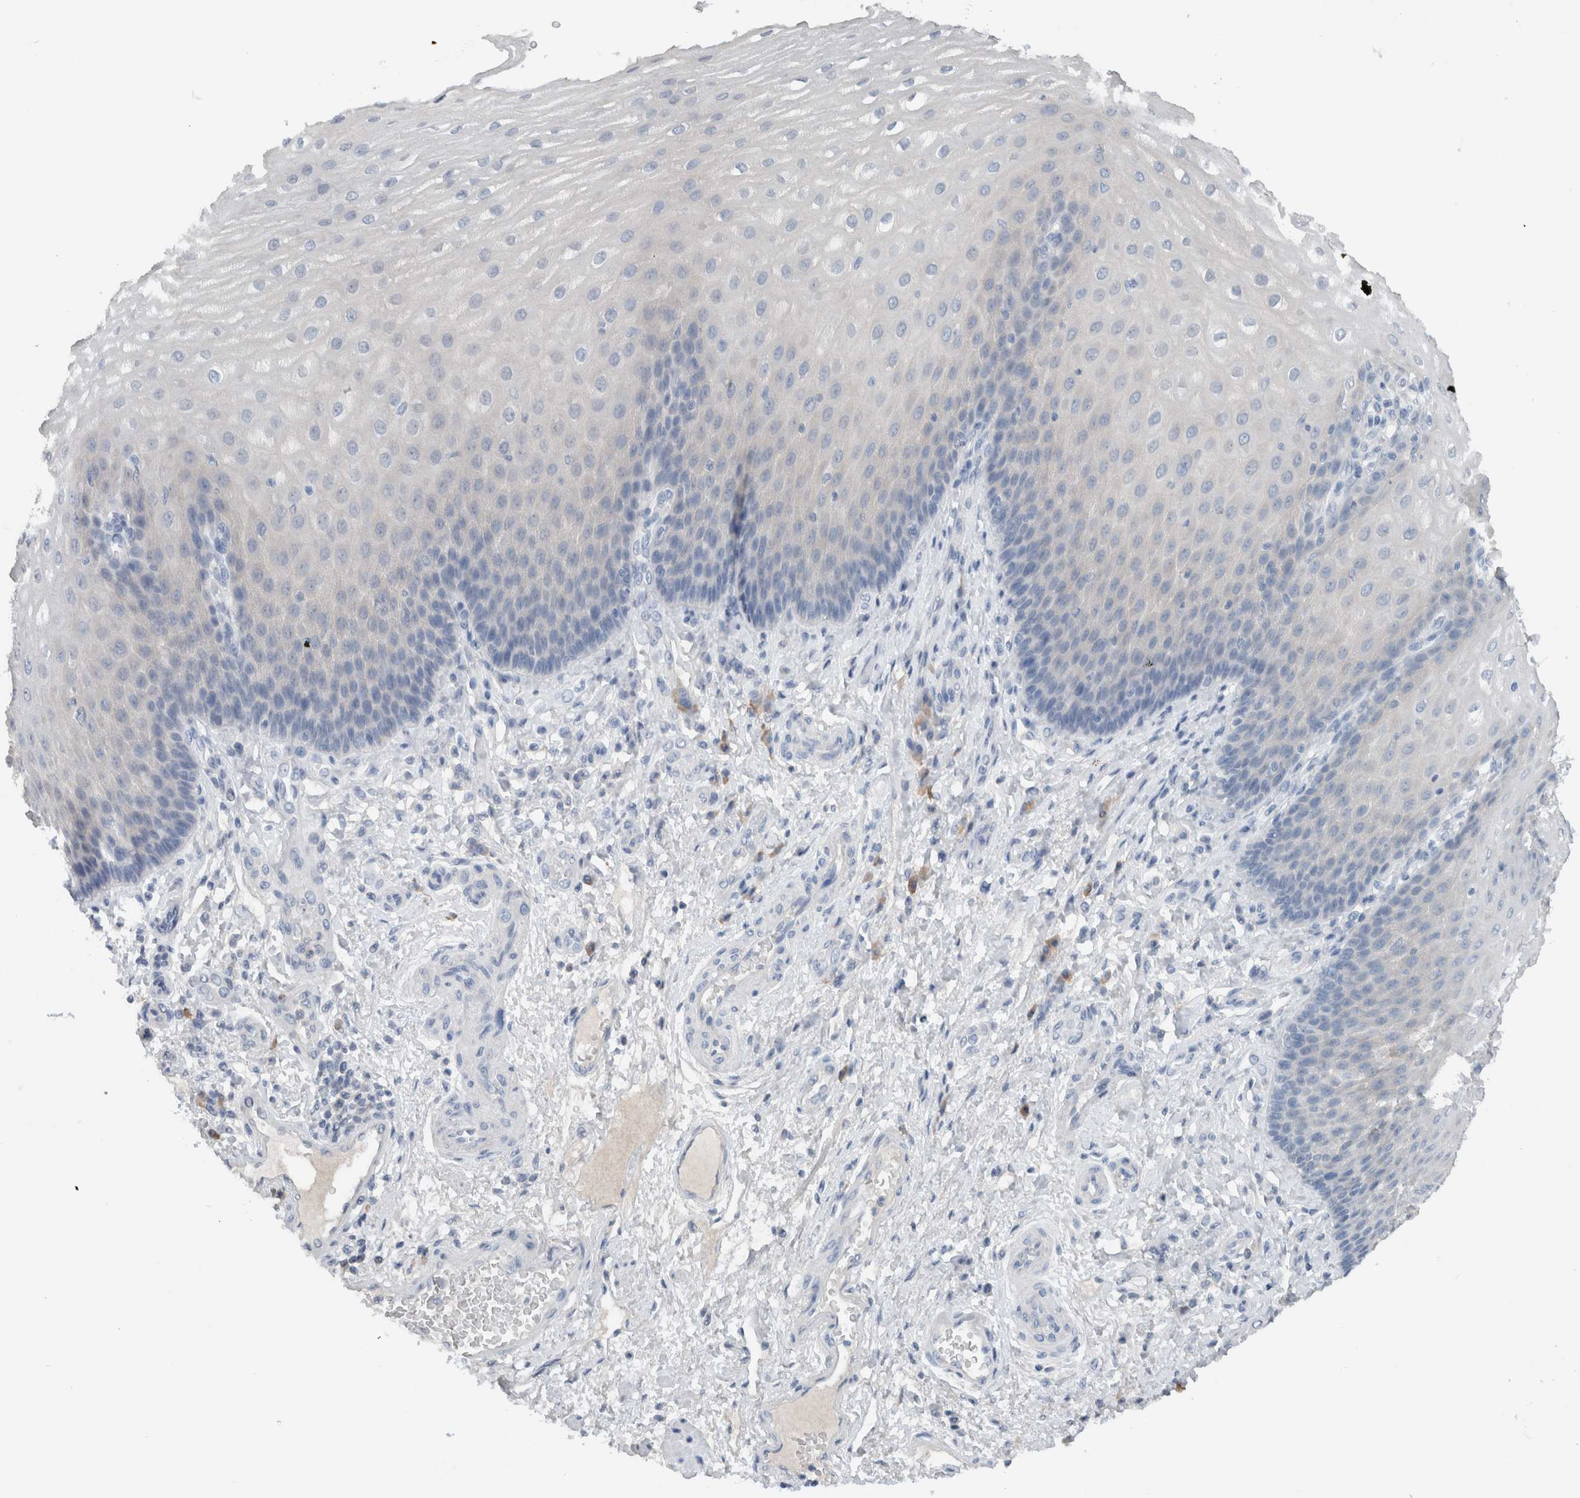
{"staining": {"intensity": "negative", "quantity": "none", "location": "none"}, "tissue": "esophagus", "cell_type": "Squamous epithelial cells", "image_type": "normal", "snomed": [{"axis": "morphology", "description": "Normal tissue, NOS"}, {"axis": "topography", "description": "Esophagus"}], "caption": "Protein analysis of unremarkable esophagus displays no significant positivity in squamous epithelial cells.", "gene": "DUOX1", "patient": {"sex": "male", "age": 54}}